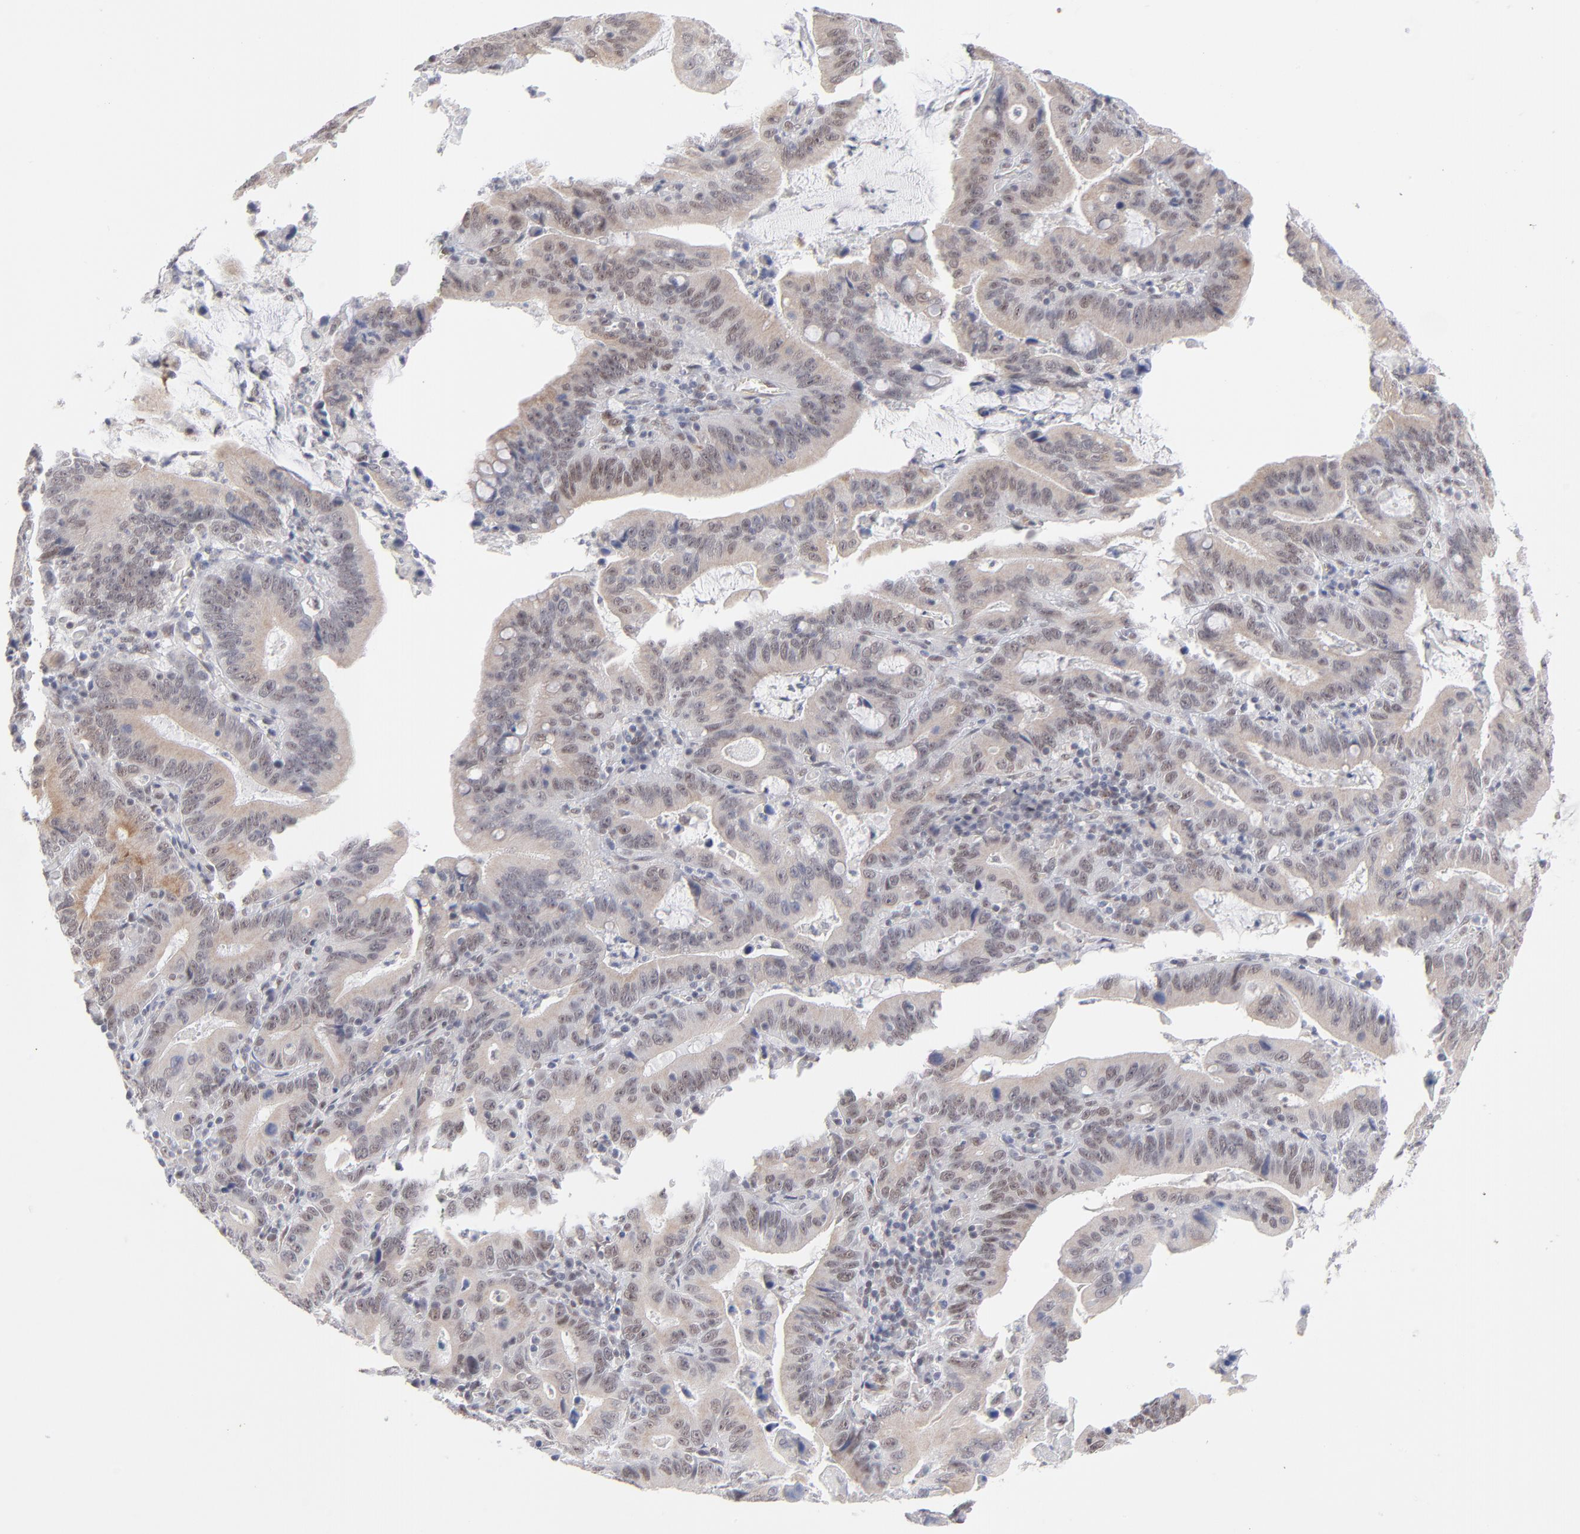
{"staining": {"intensity": "weak", "quantity": "25%-75%", "location": "nuclear"}, "tissue": "stomach cancer", "cell_type": "Tumor cells", "image_type": "cancer", "snomed": [{"axis": "morphology", "description": "Adenocarcinoma, NOS"}, {"axis": "topography", "description": "Stomach, upper"}], "caption": "The micrograph exhibits staining of stomach cancer (adenocarcinoma), revealing weak nuclear protein staining (brown color) within tumor cells.", "gene": "NBN", "patient": {"sex": "male", "age": 63}}